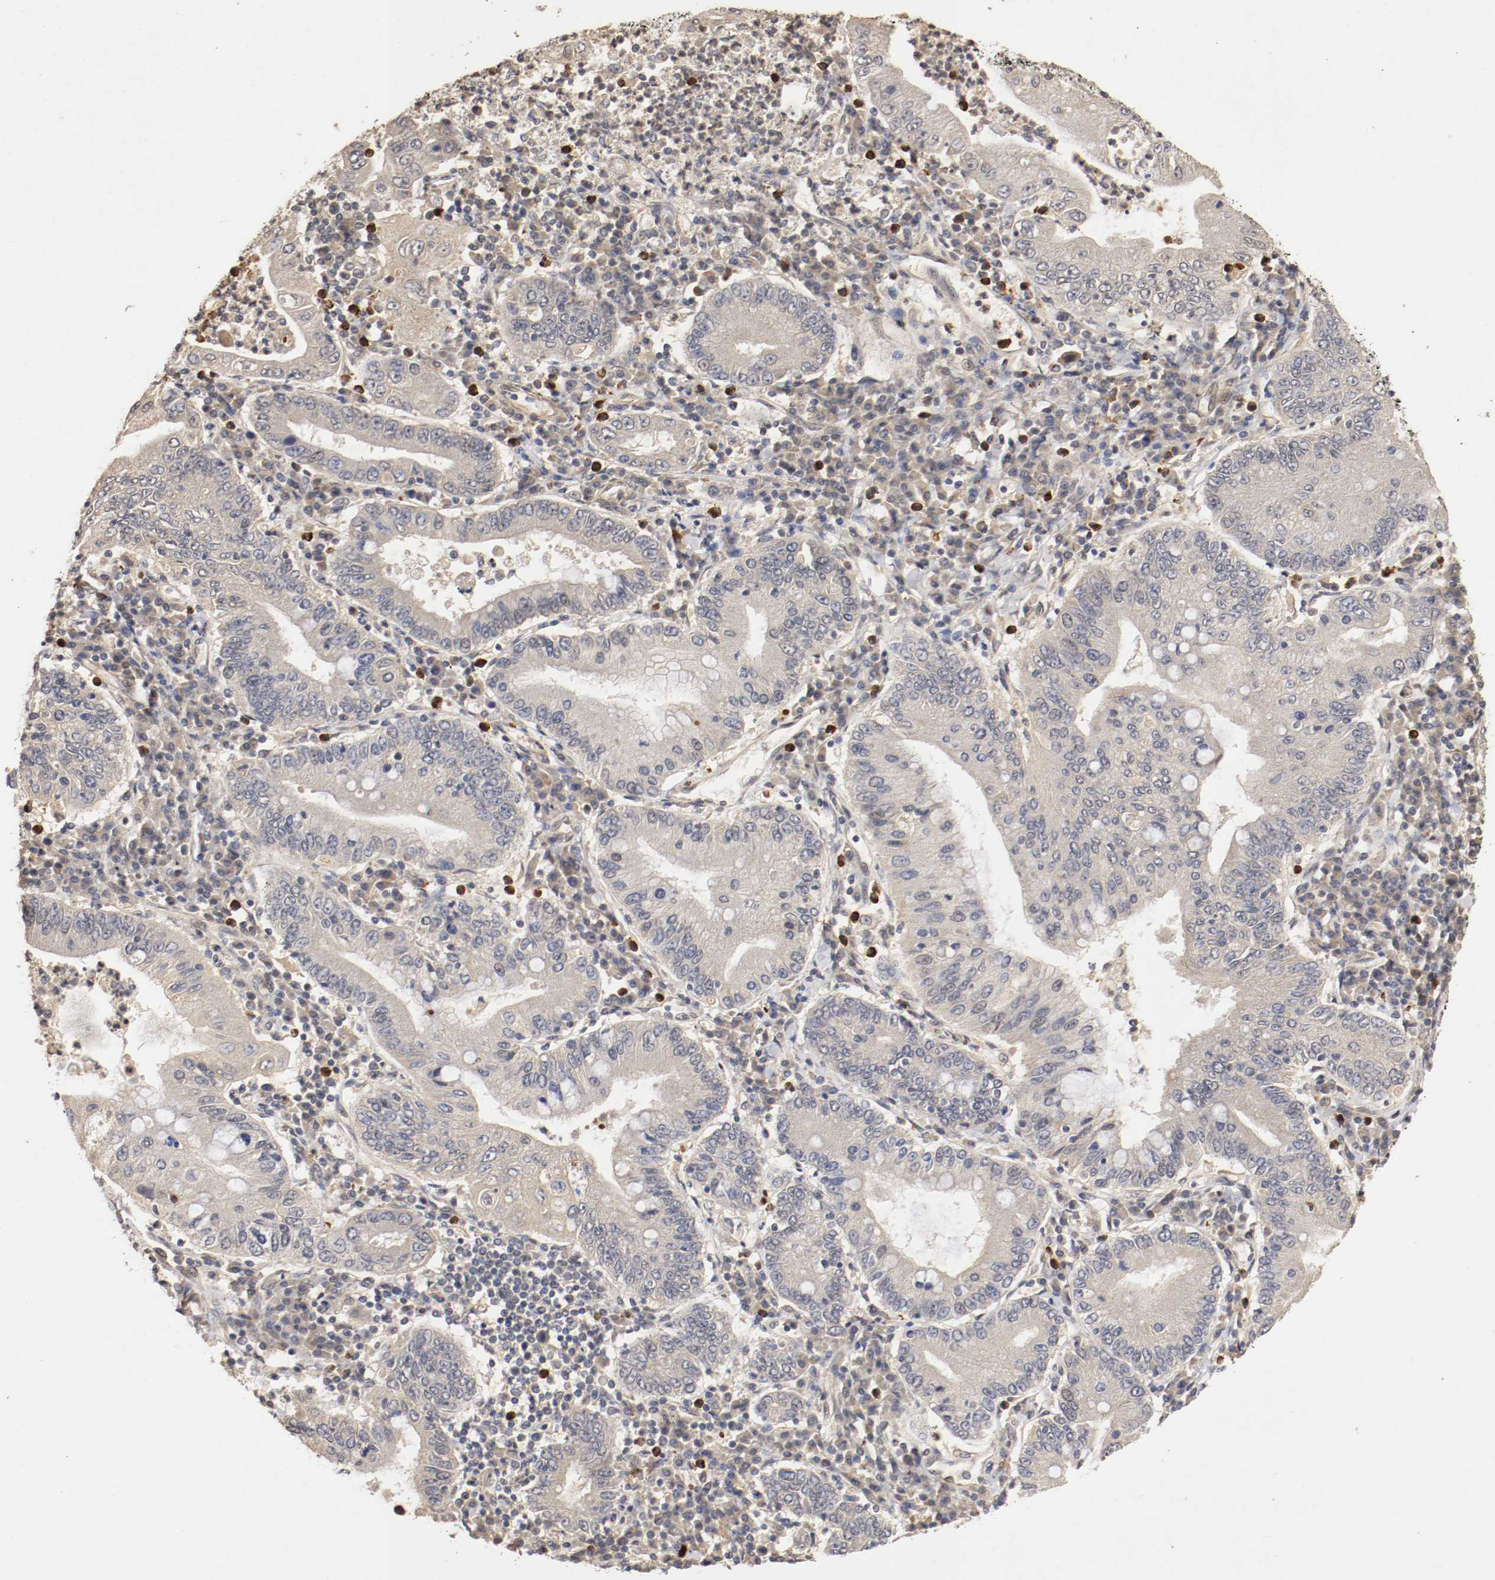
{"staining": {"intensity": "weak", "quantity": "25%-75%", "location": "cytoplasmic/membranous"}, "tissue": "stomach cancer", "cell_type": "Tumor cells", "image_type": "cancer", "snomed": [{"axis": "morphology", "description": "Normal tissue, NOS"}, {"axis": "morphology", "description": "Adenocarcinoma, NOS"}, {"axis": "topography", "description": "Esophagus"}, {"axis": "topography", "description": "Stomach, upper"}, {"axis": "topography", "description": "Peripheral nerve tissue"}], "caption": "Tumor cells show low levels of weak cytoplasmic/membranous positivity in about 25%-75% of cells in human adenocarcinoma (stomach). (Stains: DAB in brown, nuclei in blue, Microscopy: brightfield microscopy at high magnification).", "gene": "TNFRSF1B", "patient": {"sex": "male", "age": 62}}